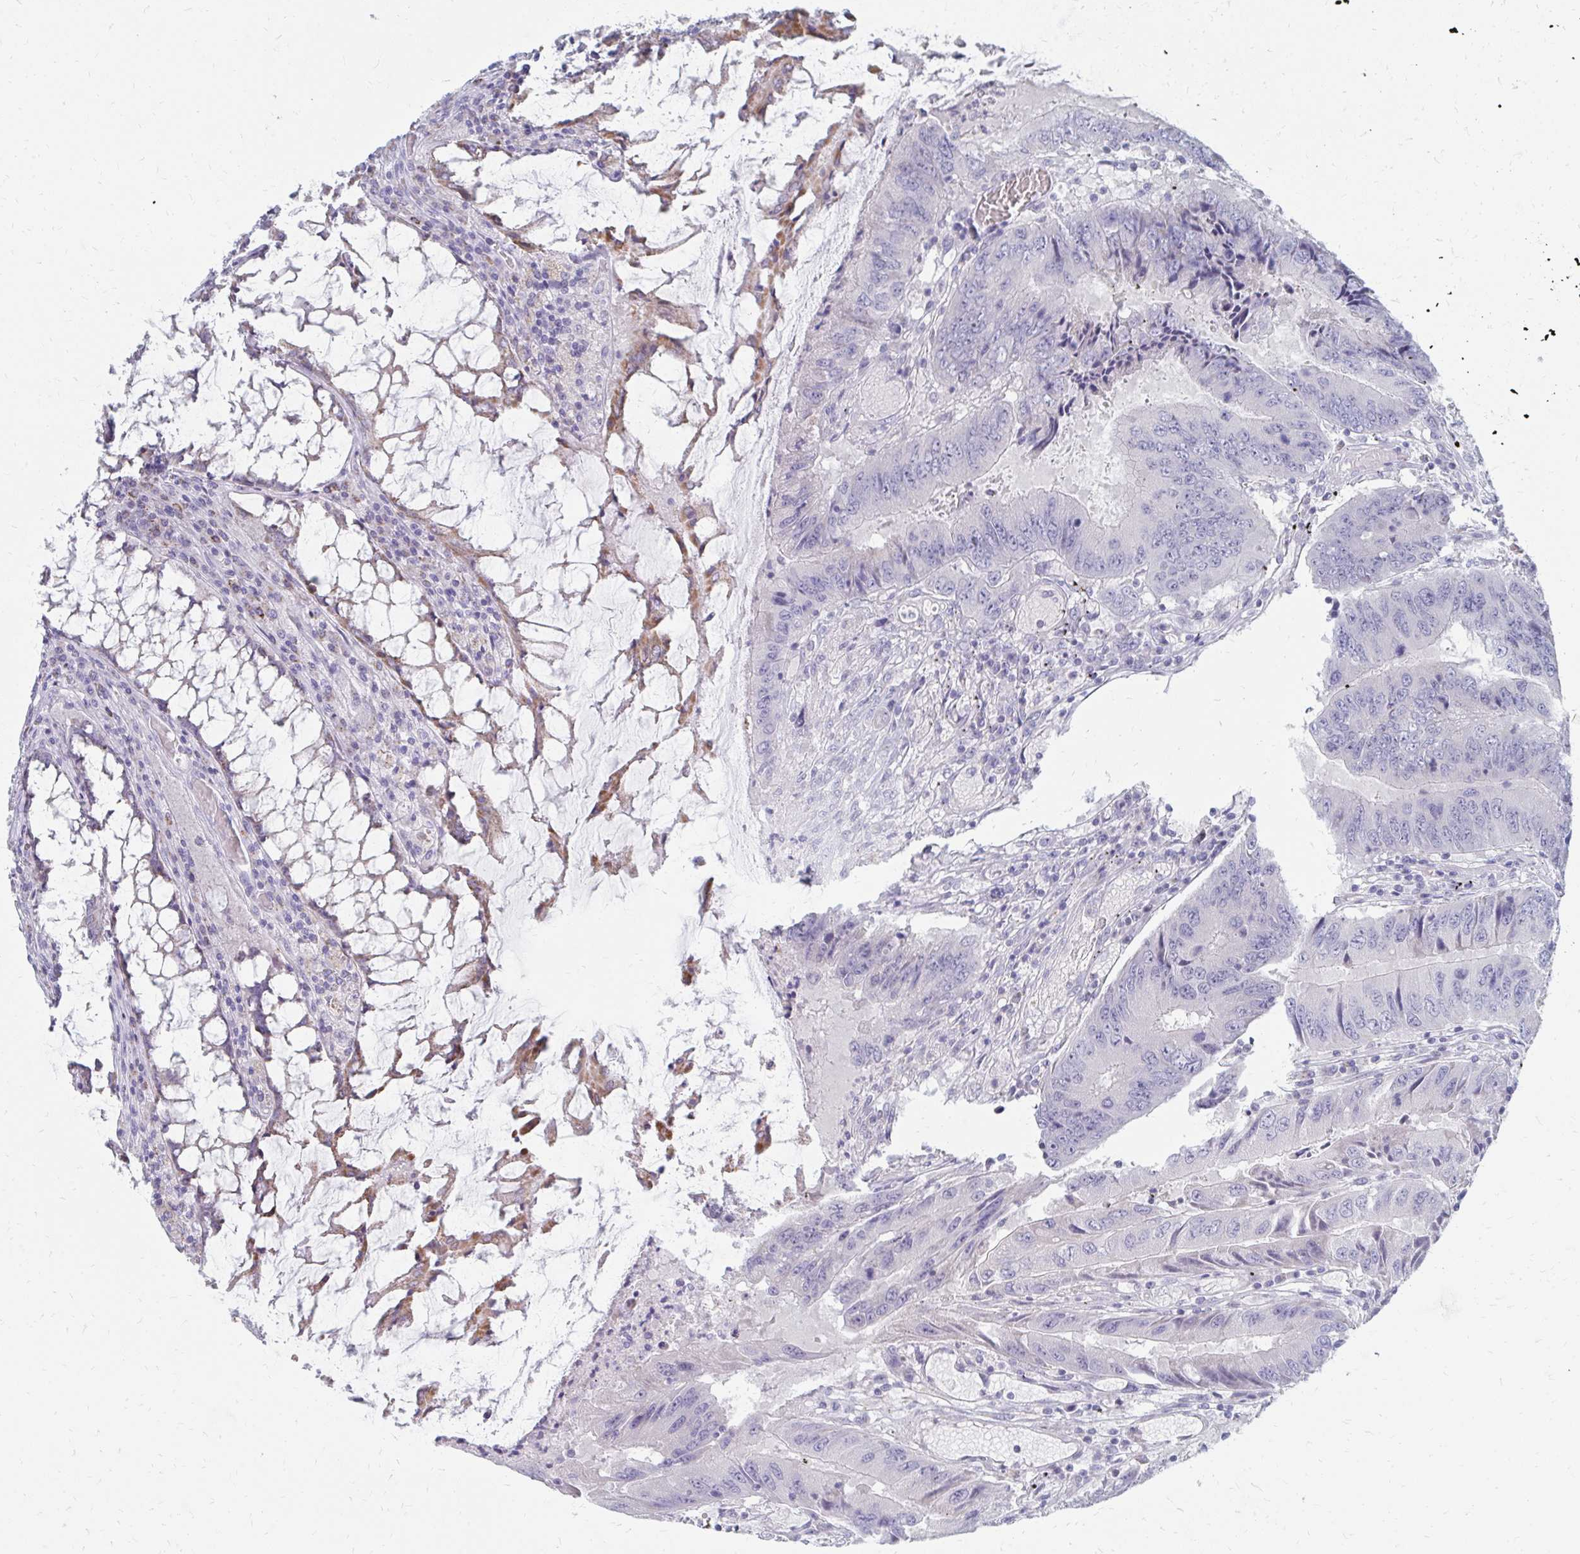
{"staining": {"intensity": "negative", "quantity": "none", "location": "none"}, "tissue": "colorectal cancer", "cell_type": "Tumor cells", "image_type": "cancer", "snomed": [{"axis": "morphology", "description": "Adenocarcinoma, NOS"}, {"axis": "topography", "description": "Colon"}], "caption": "Immunohistochemical staining of human adenocarcinoma (colorectal) demonstrates no significant positivity in tumor cells. (Stains: DAB (3,3'-diaminobenzidine) IHC with hematoxylin counter stain, Microscopy: brightfield microscopy at high magnification).", "gene": "OR10V1", "patient": {"sex": "male", "age": 53}}